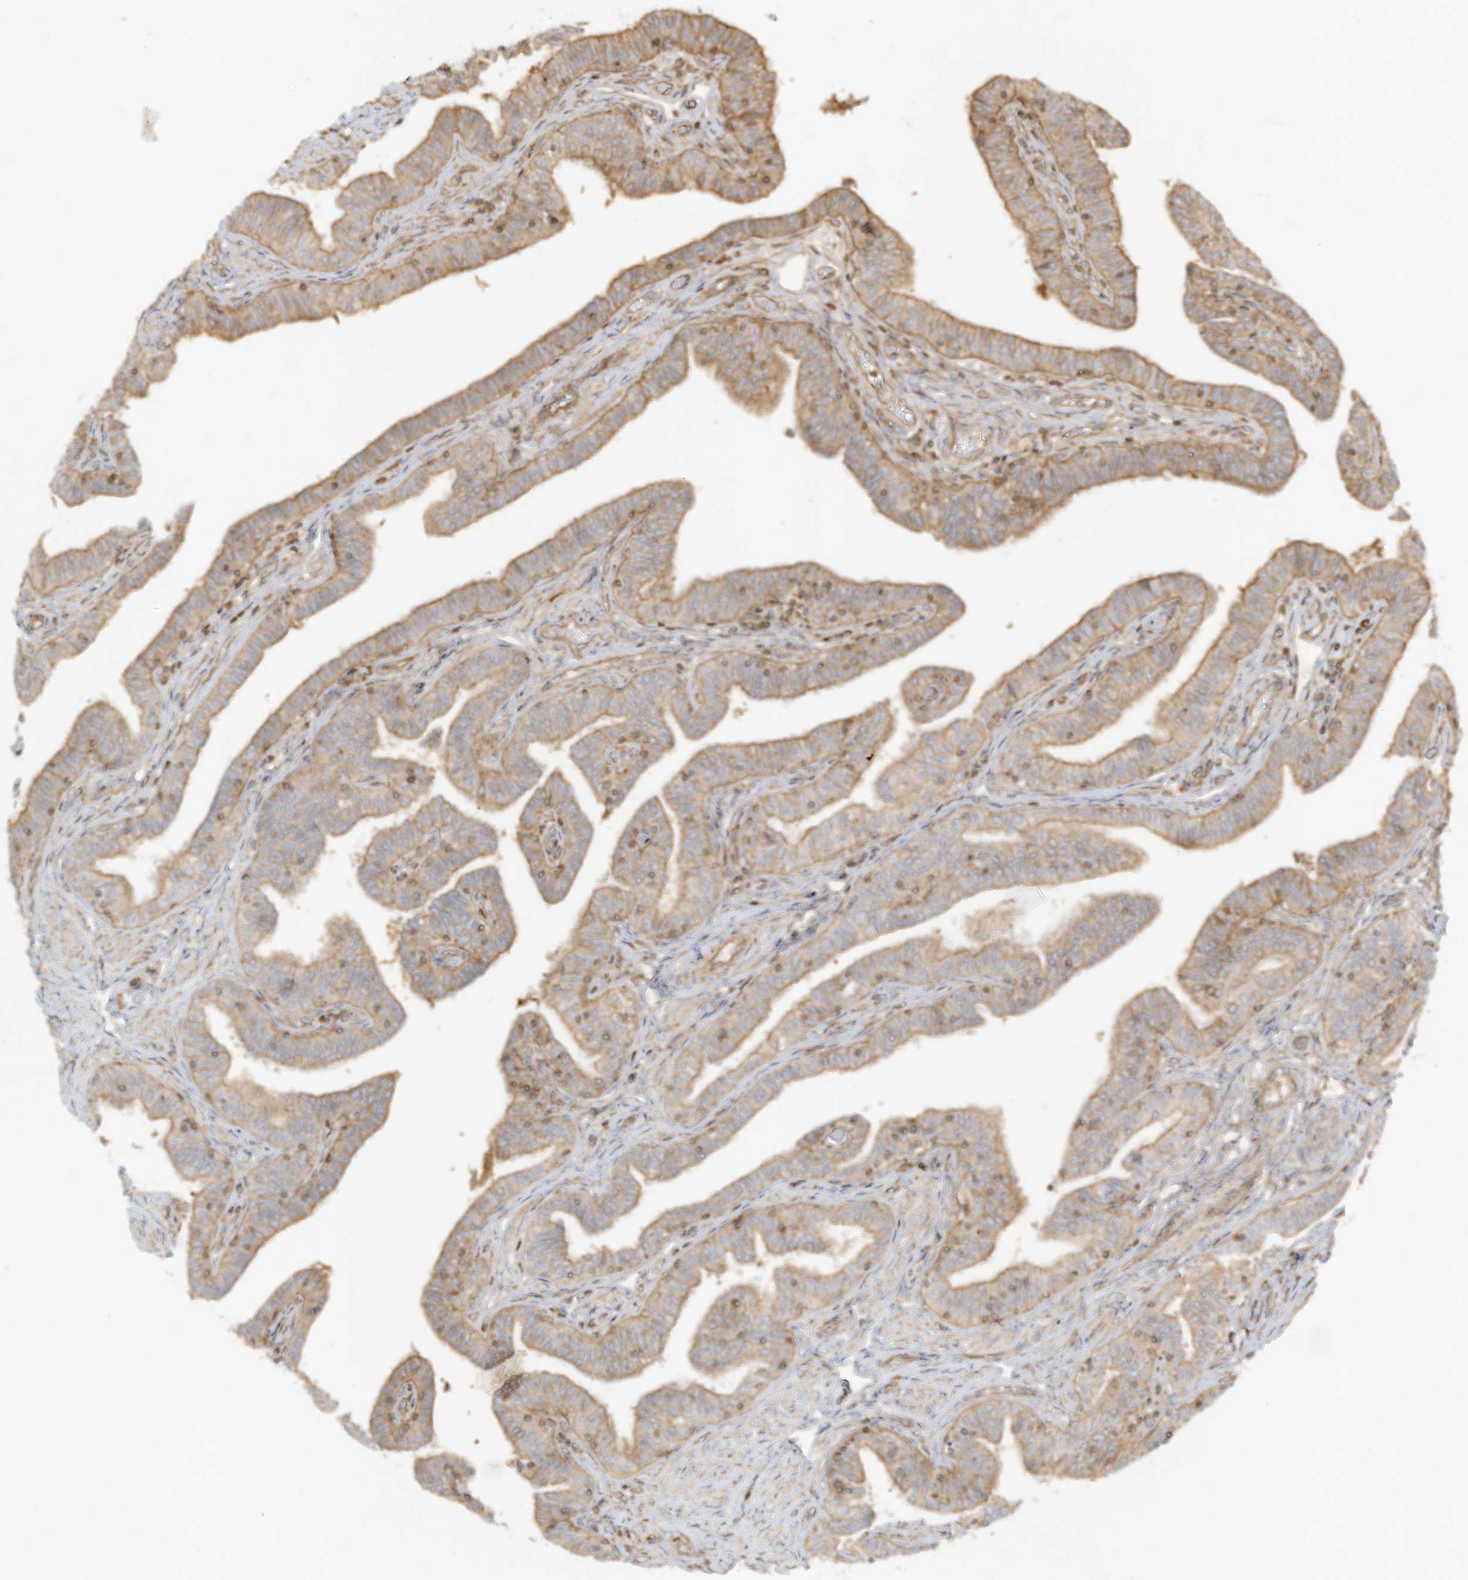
{"staining": {"intensity": "moderate", "quantity": "25%-75%", "location": "cytoplasmic/membranous"}, "tissue": "fallopian tube", "cell_type": "Glandular cells", "image_type": "normal", "snomed": [{"axis": "morphology", "description": "Normal tissue, NOS"}, {"axis": "topography", "description": "Fallopian tube"}], "caption": "Fallopian tube stained for a protein shows moderate cytoplasmic/membranous positivity in glandular cells.", "gene": "SLC25A12", "patient": {"sex": "female", "age": 39}}